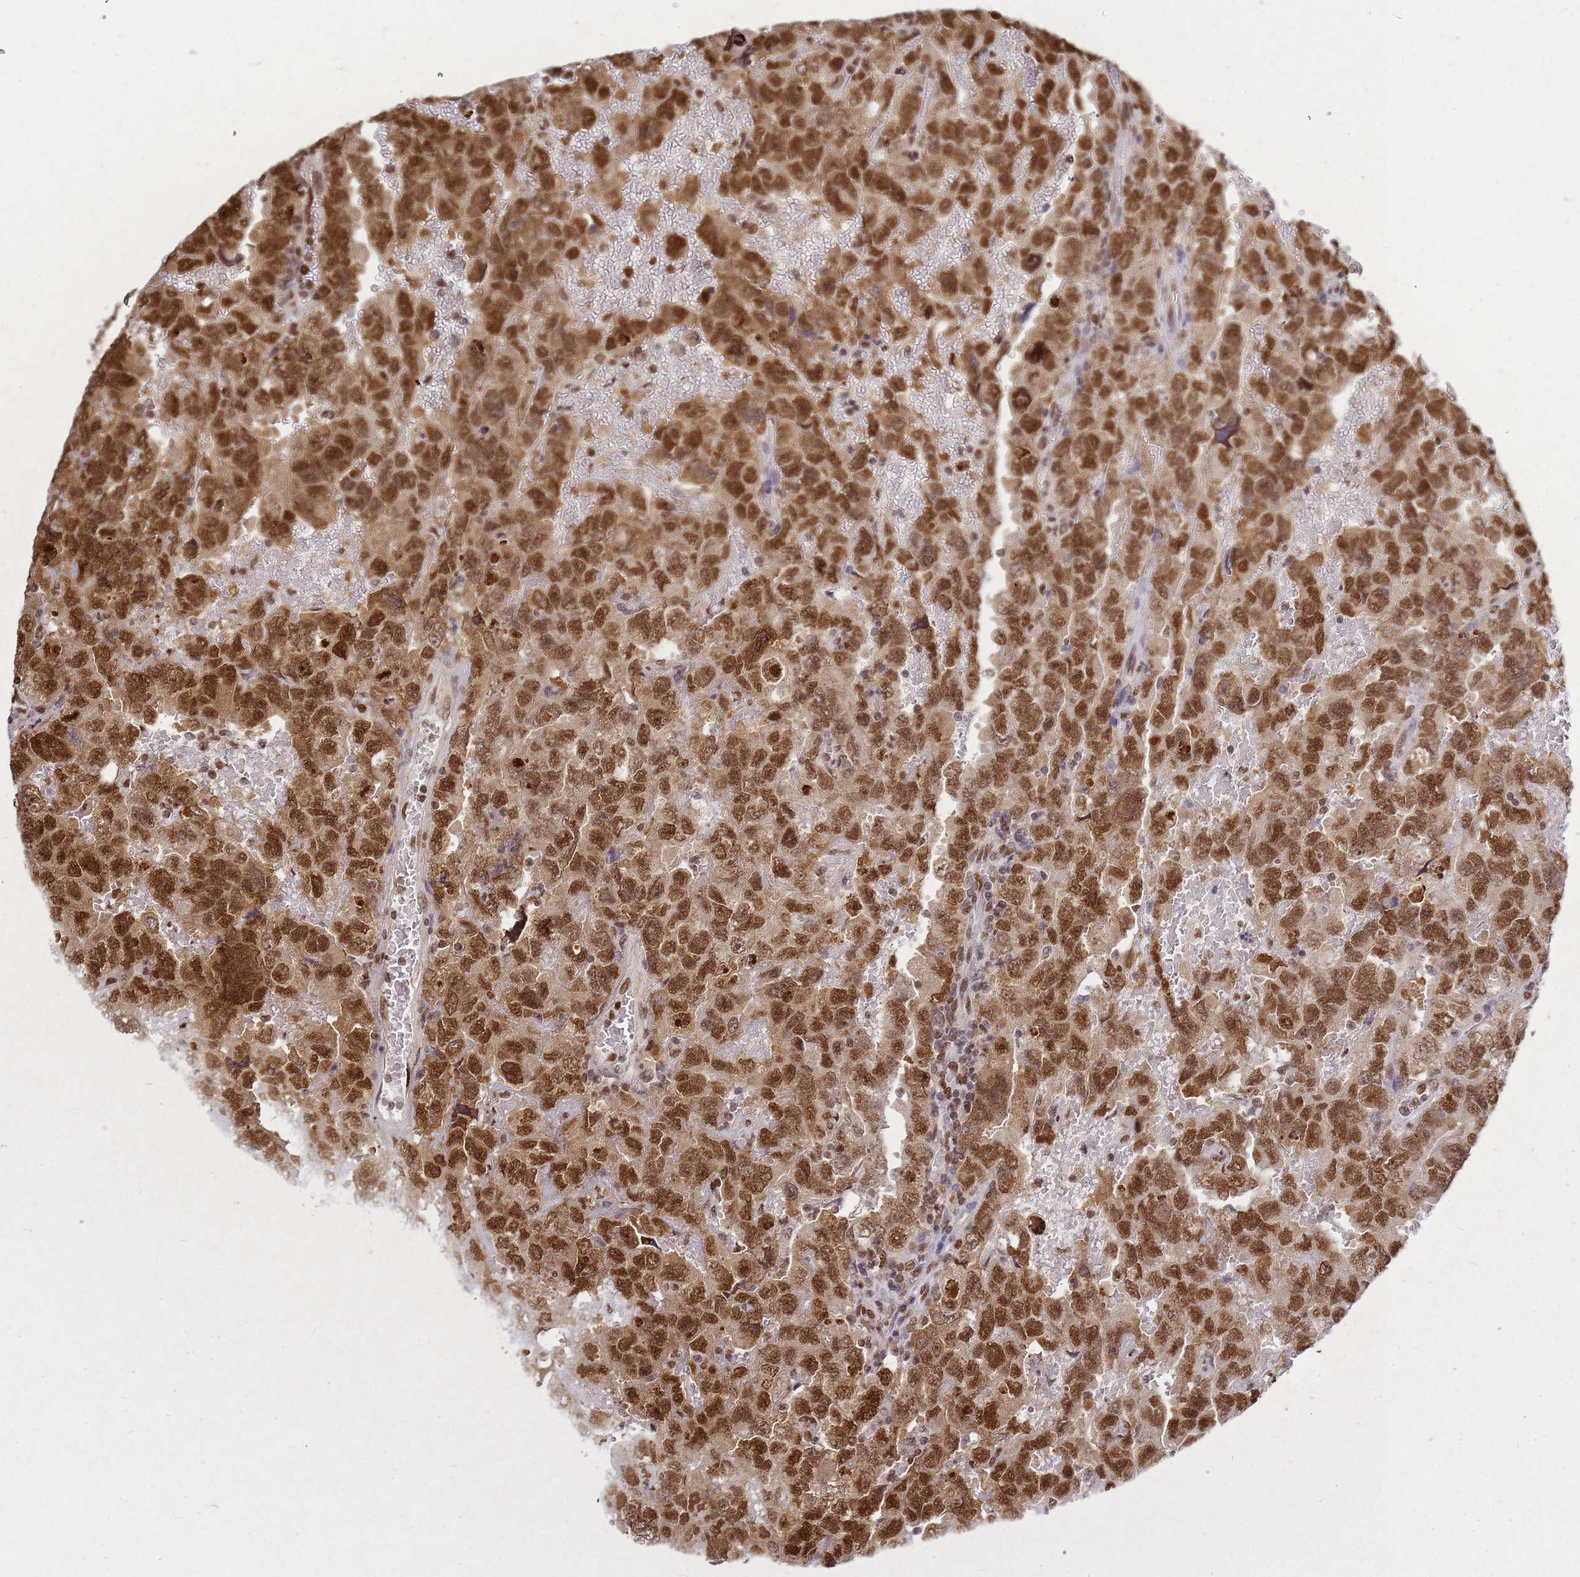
{"staining": {"intensity": "strong", "quantity": ">75%", "location": "nuclear"}, "tissue": "testis cancer", "cell_type": "Tumor cells", "image_type": "cancer", "snomed": [{"axis": "morphology", "description": "Carcinoma, Embryonal, NOS"}, {"axis": "topography", "description": "Testis"}], "caption": "This micrograph demonstrates IHC staining of embryonal carcinoma (testis), with high strong nuclear staining in about >75% of tumor cells.", "gene": "APEX1", "patient": {"sex": "male", "age": 45}}